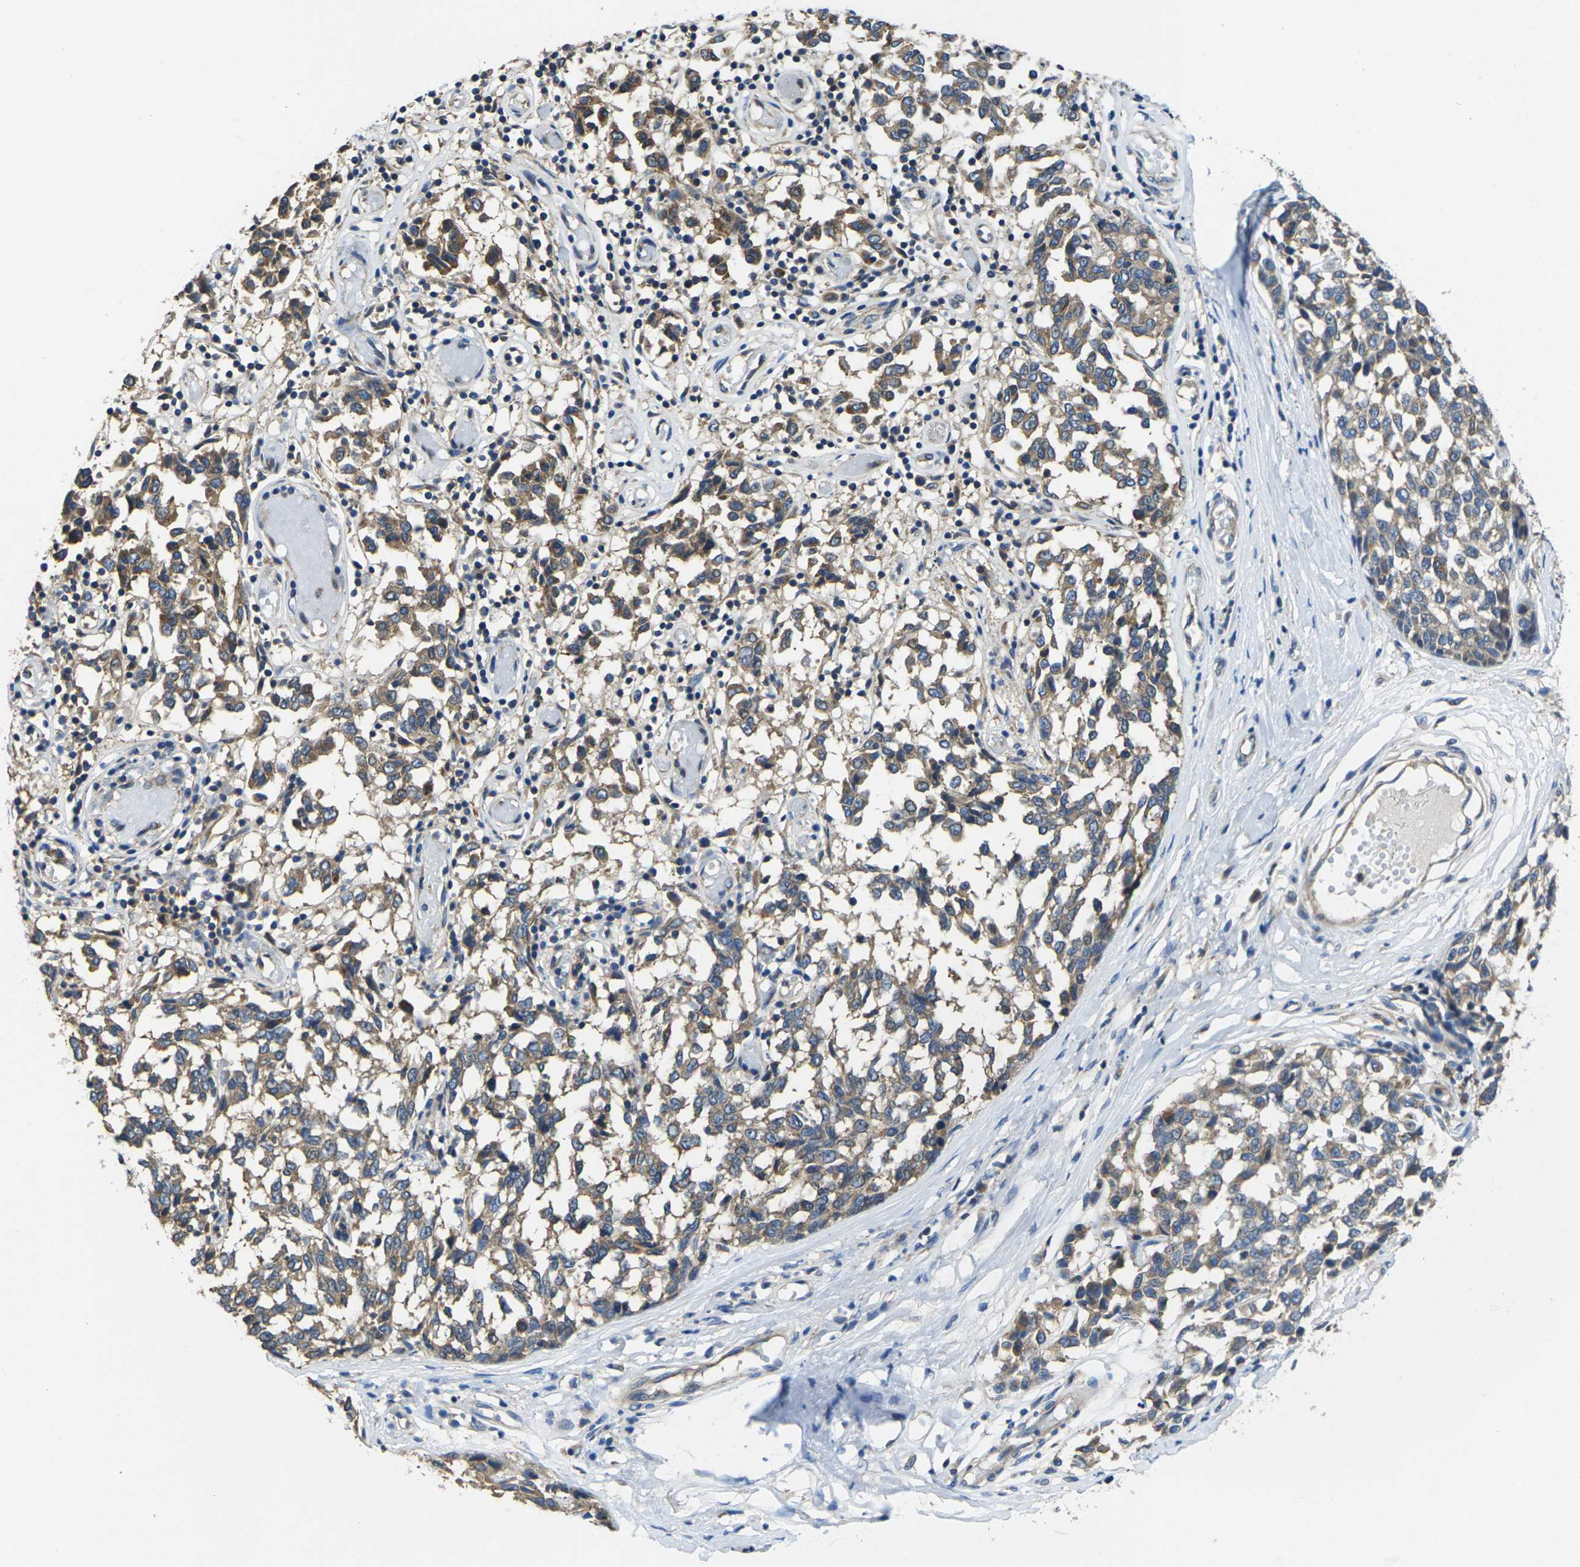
{"staining": {"intensity": "moderate", "quantity": "25%-75%", "location": "cytoplasmic/membranous"}, "tissue": "melanoma", "cell_type": "Tumor cells", "image_type": "cancer", "snomed": [{"axis": "morphology", "description": "Malignant melanoma, NOS"}, {"axis": "topography", "description": "Skin"}], "caption": "A brown stain highlights moderate cytoplasmic/membranous expression of a protein in malignant melanoma tumor cells. (brown staining indicates protein expression, while blue staining denotes nuclei).", "gene": "TMCC2", "patient": {"sex": "female", "age": 64}}